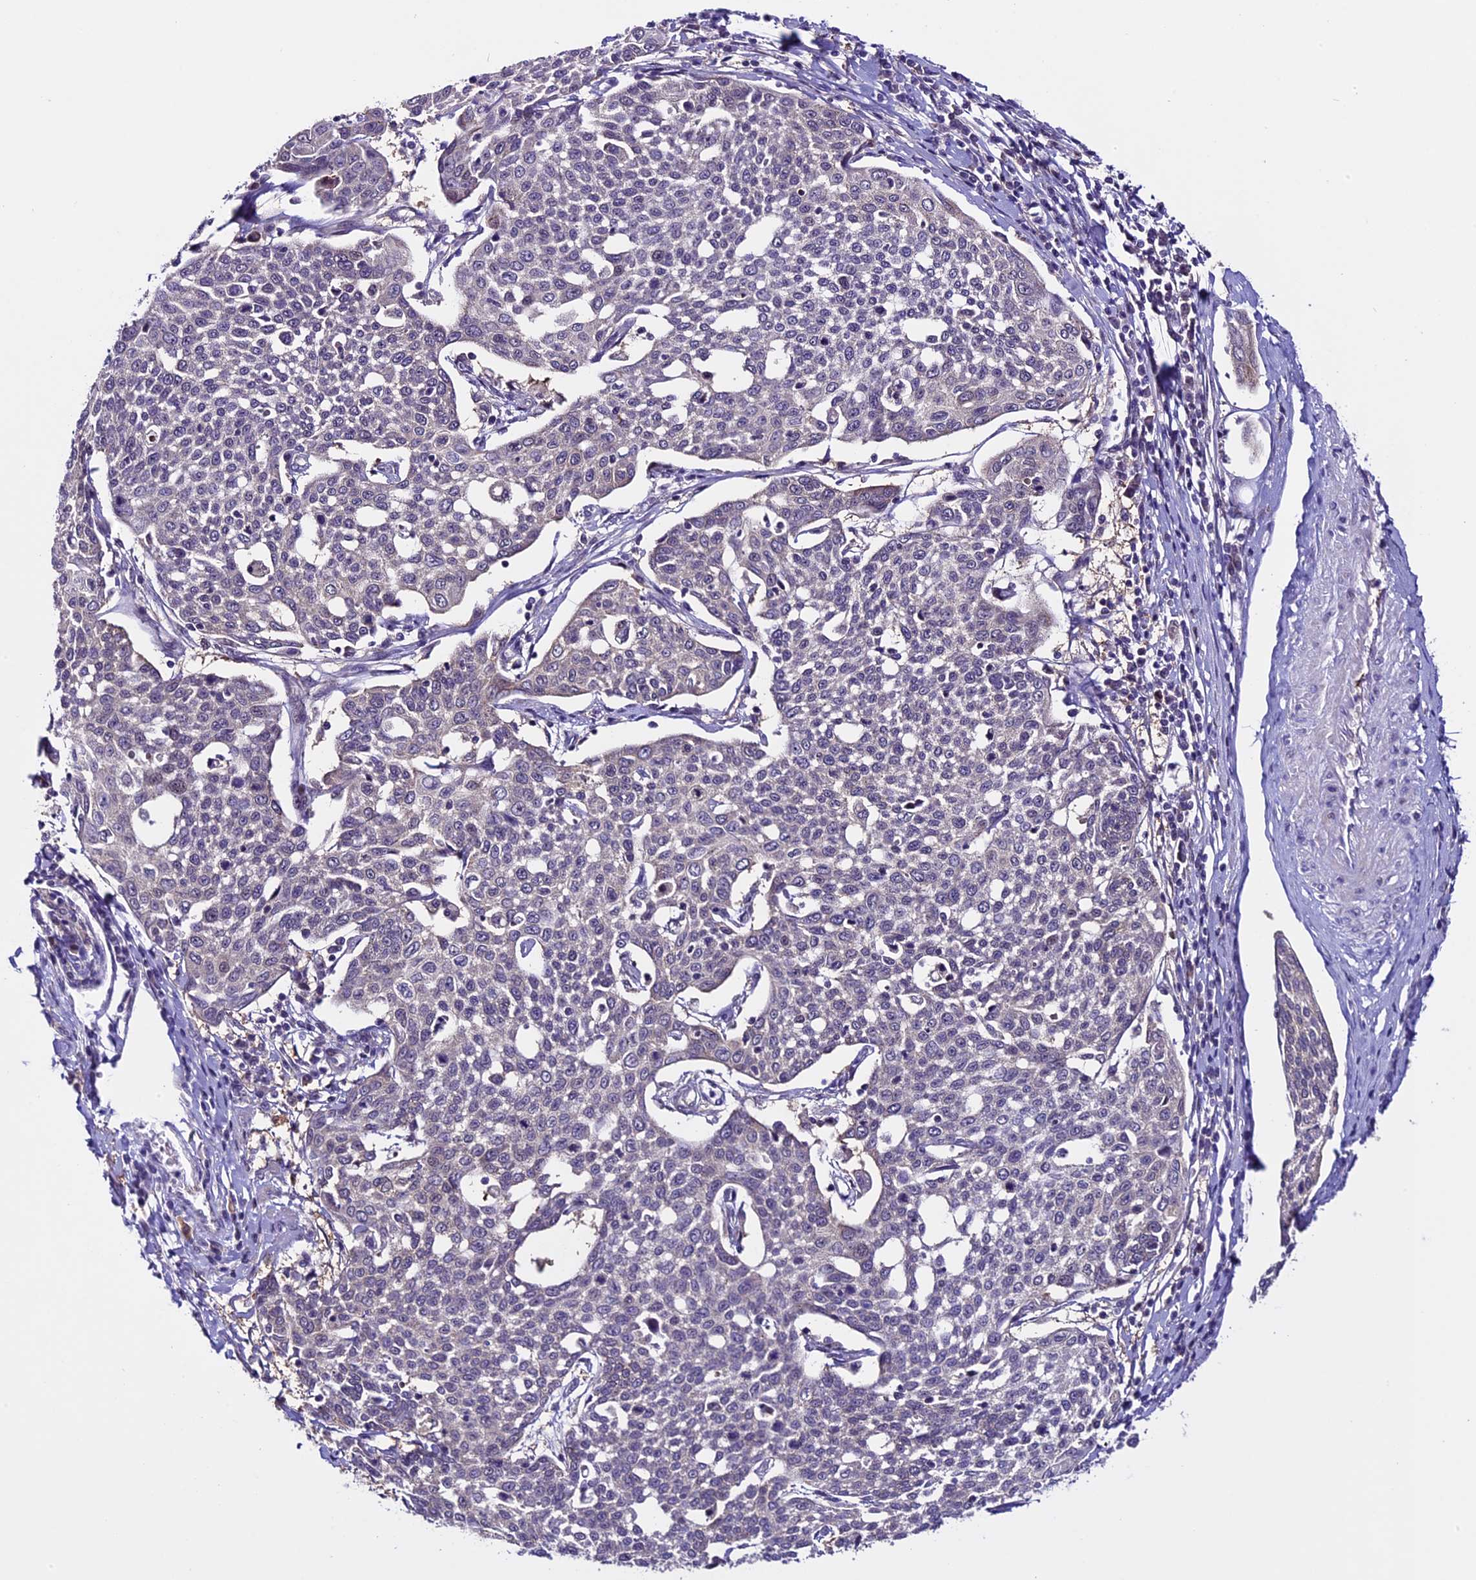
{"staining": {"intensity": "negative", "quantity": "none", "location": "none"}, "tissue": "cervical cancer", "cell_type": "Tumor cells", "image_type": "cancer", "snomed": [{"axis": "morphology", "description": "Squamous cell carcinoma, NOS"}, {"axis": "topography", "description": "Cervix"}], "caption": "Immunohistochemistry (IHC) image of cervical cancer (squamous cell carcinoma) stained for a protein (brown), which displays no positivity in tumor cells.", "gene": "XKR7", "patient": {"sex": "female", "age": 34}}